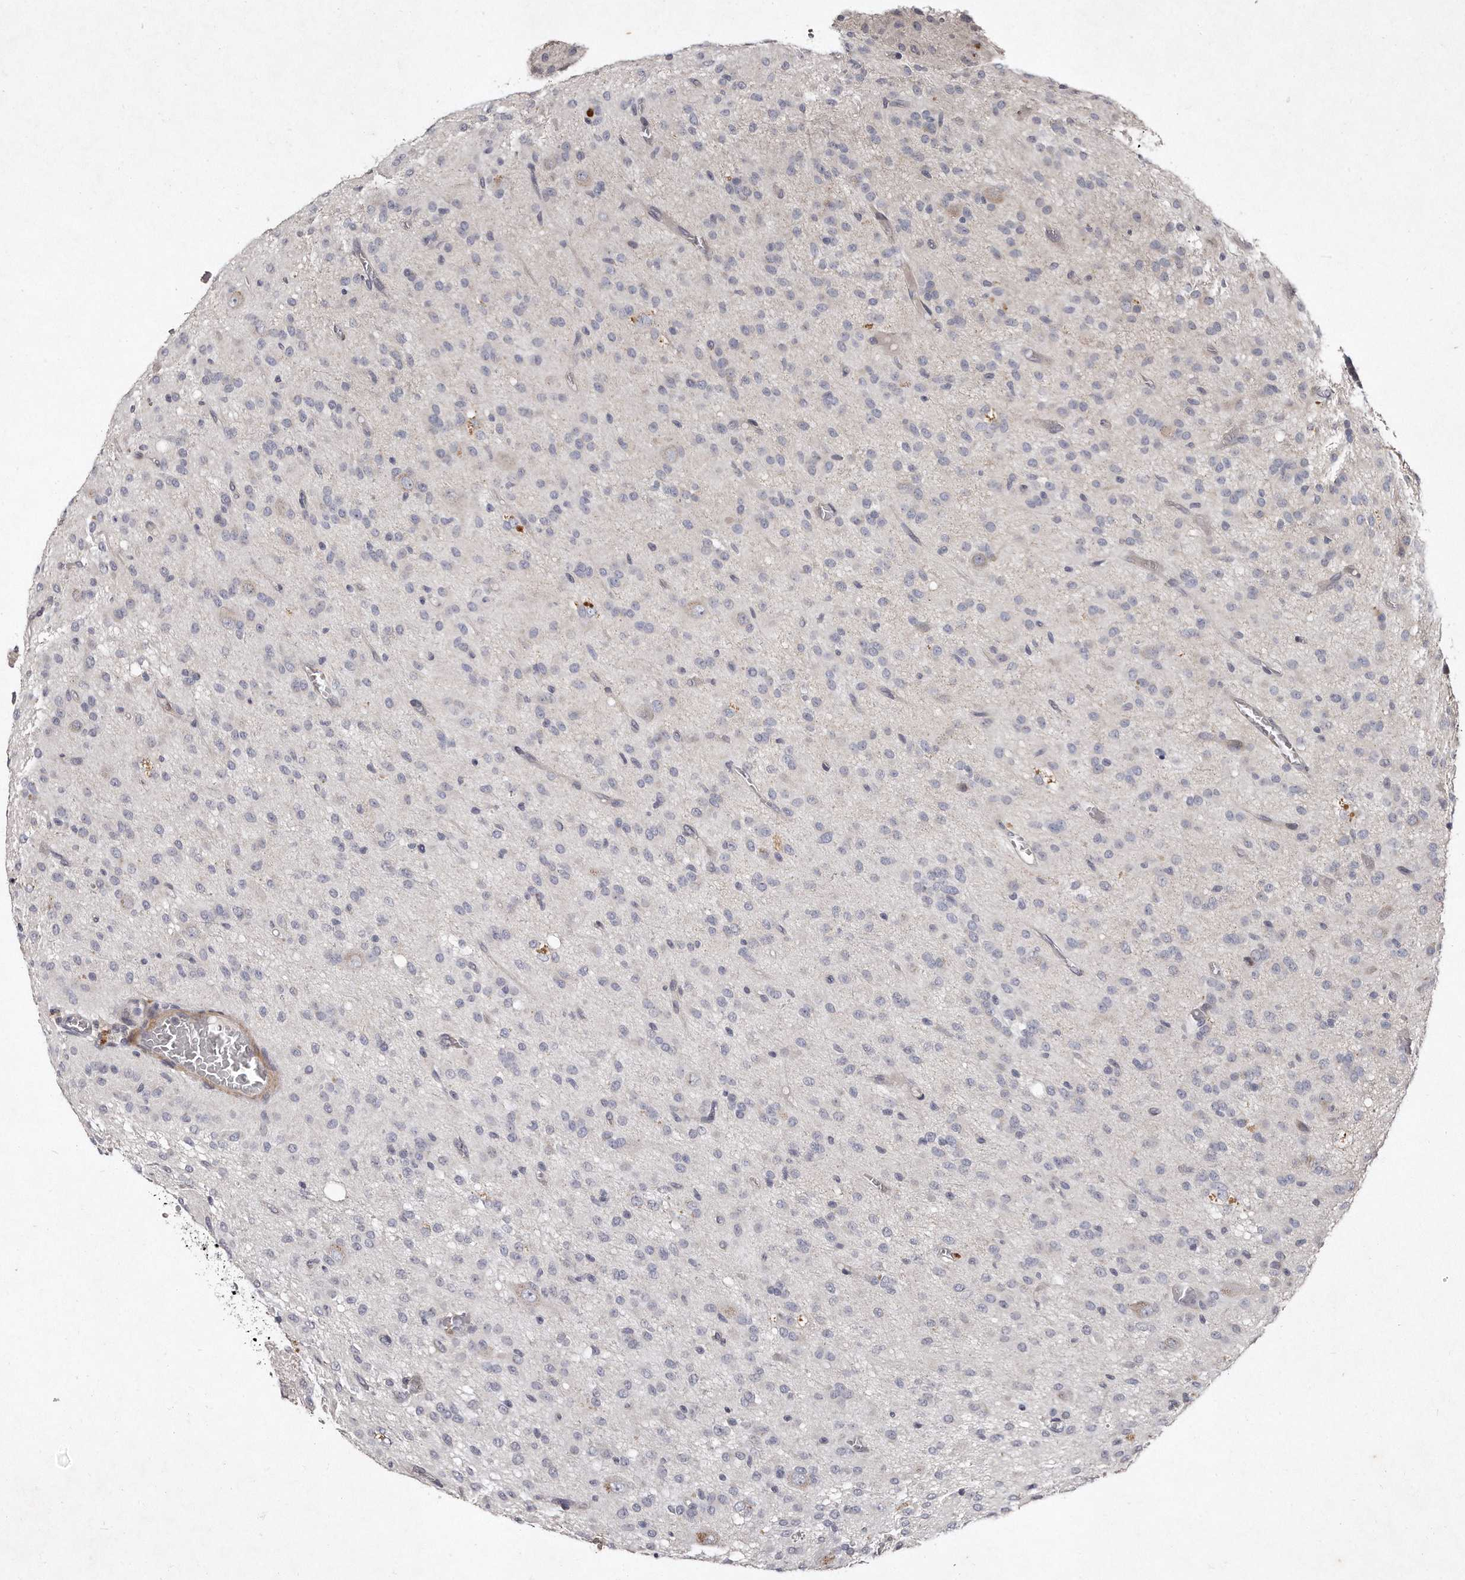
{"staining": {"intensity": "negative", "quantity": "none", "location": "none"}, "tissue": "glioma", "cell_type": "Tumor cells", "image_type": "cancer", "snomed": [{"axis": "morphology", "description": "Glioma, malignant, High grade"}, {"axis": "topography", "description": "Brain"}], "caption": "A high-resolution photomicrograph shows IHC staining of glioma, which reveals no significant positivity in tumor cells.", "gene": "TECR", "patient": {"sex": "female", "age": 59}}